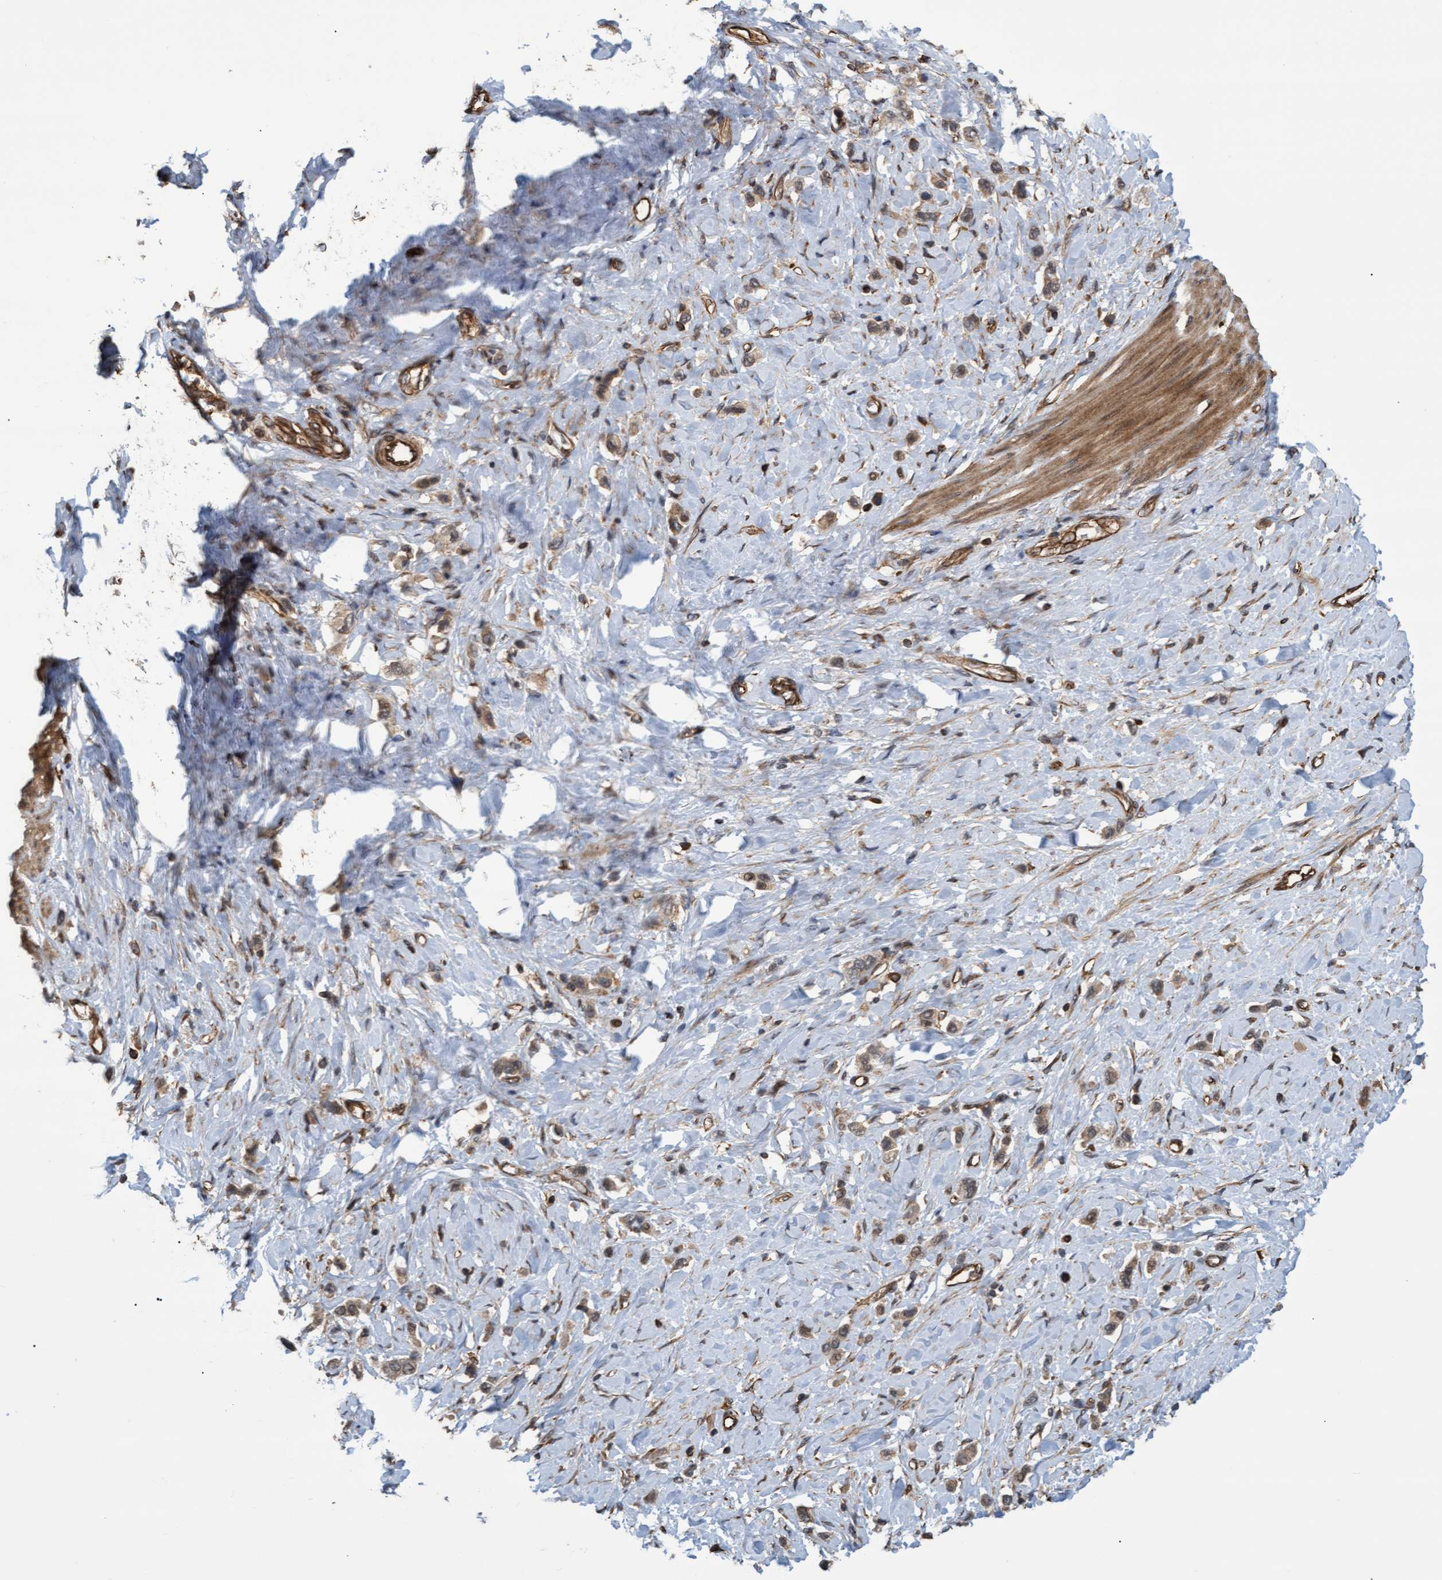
{"staining": {"intensity": "moderate", "quantity": ">75%", "location": "cytoplasmic/membranous"}, "tissue": "stomach cancer", "cell_type": "Tumor cells", "image_type": "cancer", "snomed": [{"axis": "morphology", "description": "Adenocarcinoma, NOS"}, {"axis": "topography", "description": "Stomach"}], "caption": "Human stomach cancer (adenocarcinoma) stained with a protein marker shows moderate staining in tumor cells.", "gene": "TNFRSF10B", "patient": {"sex": "female", "age": 65}}